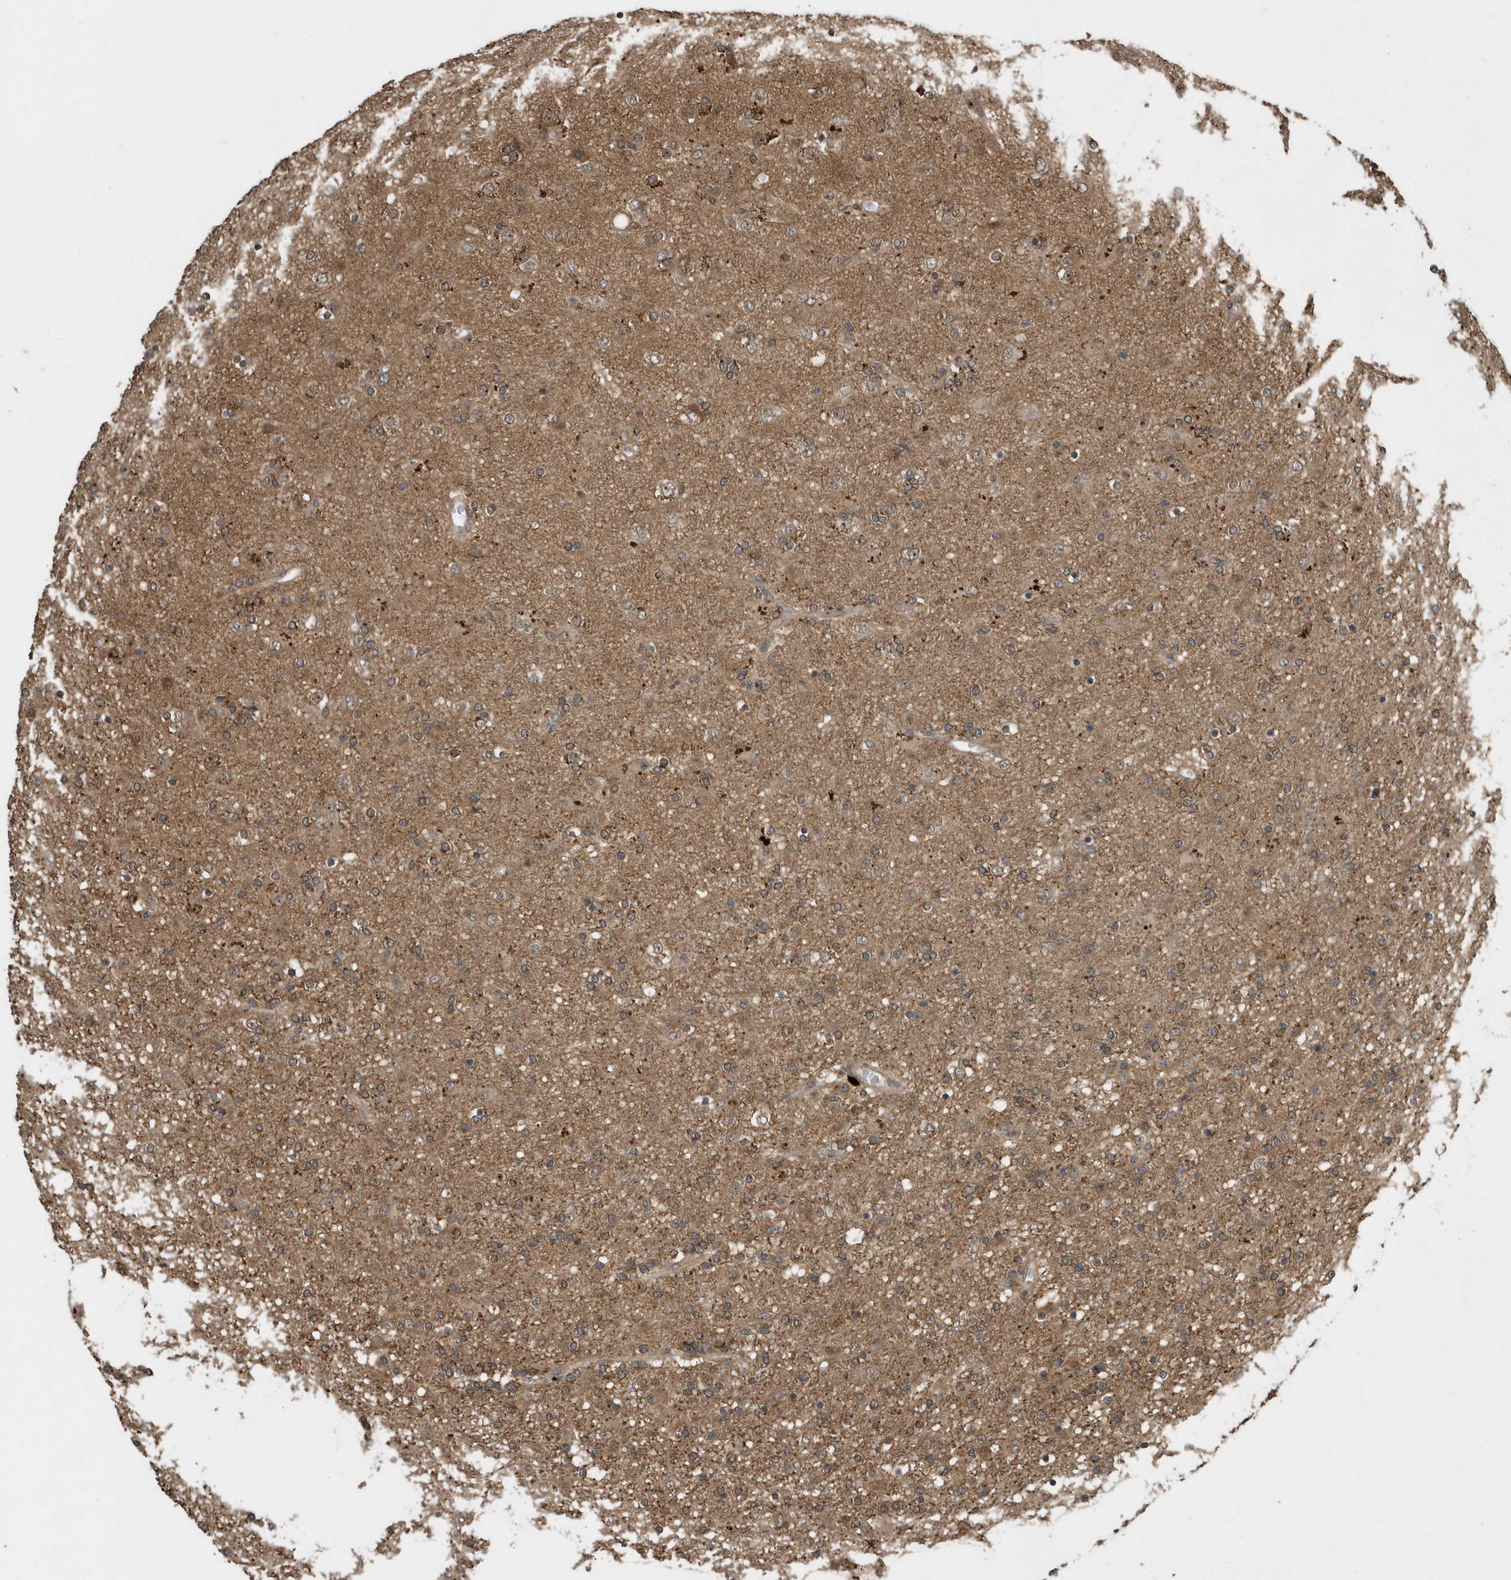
{"staining": {"intensity": "weak", "quantity": "25%-75%", "location": "cytoplasmic/membranous"}, "tissue": "glioma", "cell_type": "Tumor cells", "image_type": "cancer", "snomed": [{"axis": "morphology", "description": "Glioma, malignant, Low grade"}, {"axis": "topography", "description": "Brain"}], "caption": "DAB immunohistochemical staining of glioma exhibits weak cytoplasmic/membranous protein positivity in approximately 25%-75% of tumor cells. Using DAB (3,3'-diaminobenzidine) (brown) and hematoxylin (blue) stains, captured at high magnification using brightfield microscopy.", "gene": "WASHC5", "patient": {"sex": "male", "age": 65}}